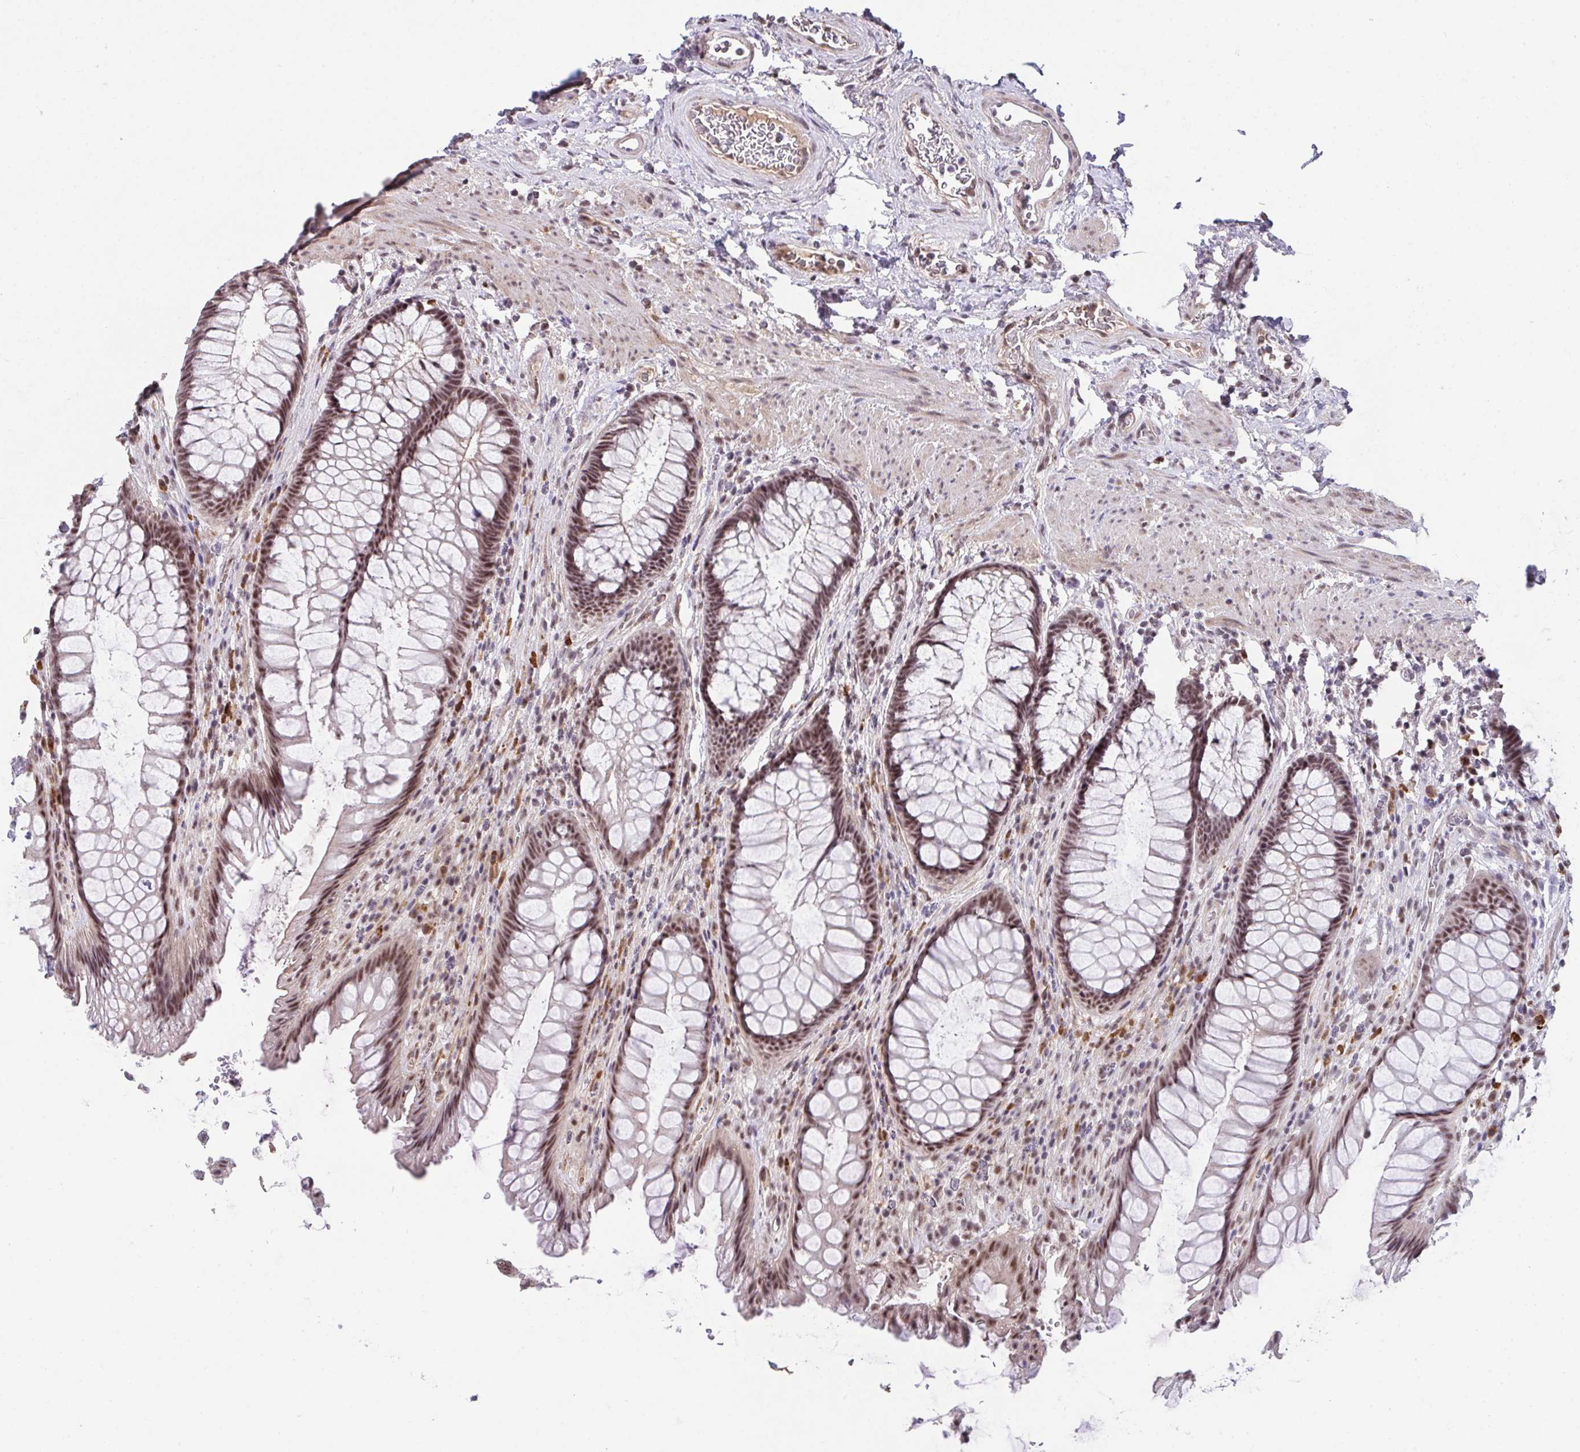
{"staining": {"intensity": "moderate", "quantity": ">75%", "location": "nuclear"}, "tissue": "rectum", "cell_type": "Glandular cells", "image_type": "normal", "snomed": [{"axis": "morphology", "description": "Normal tissue, NOS"}, {"axis": "topography", "description": "Rectum"}], "caption": "Rectum stained with IHC reveals moderate nuclear positivity in approximately >75% of glandular cells.", "gene": "RBBP6", "patient": {"sex": "male", "age": 53}}